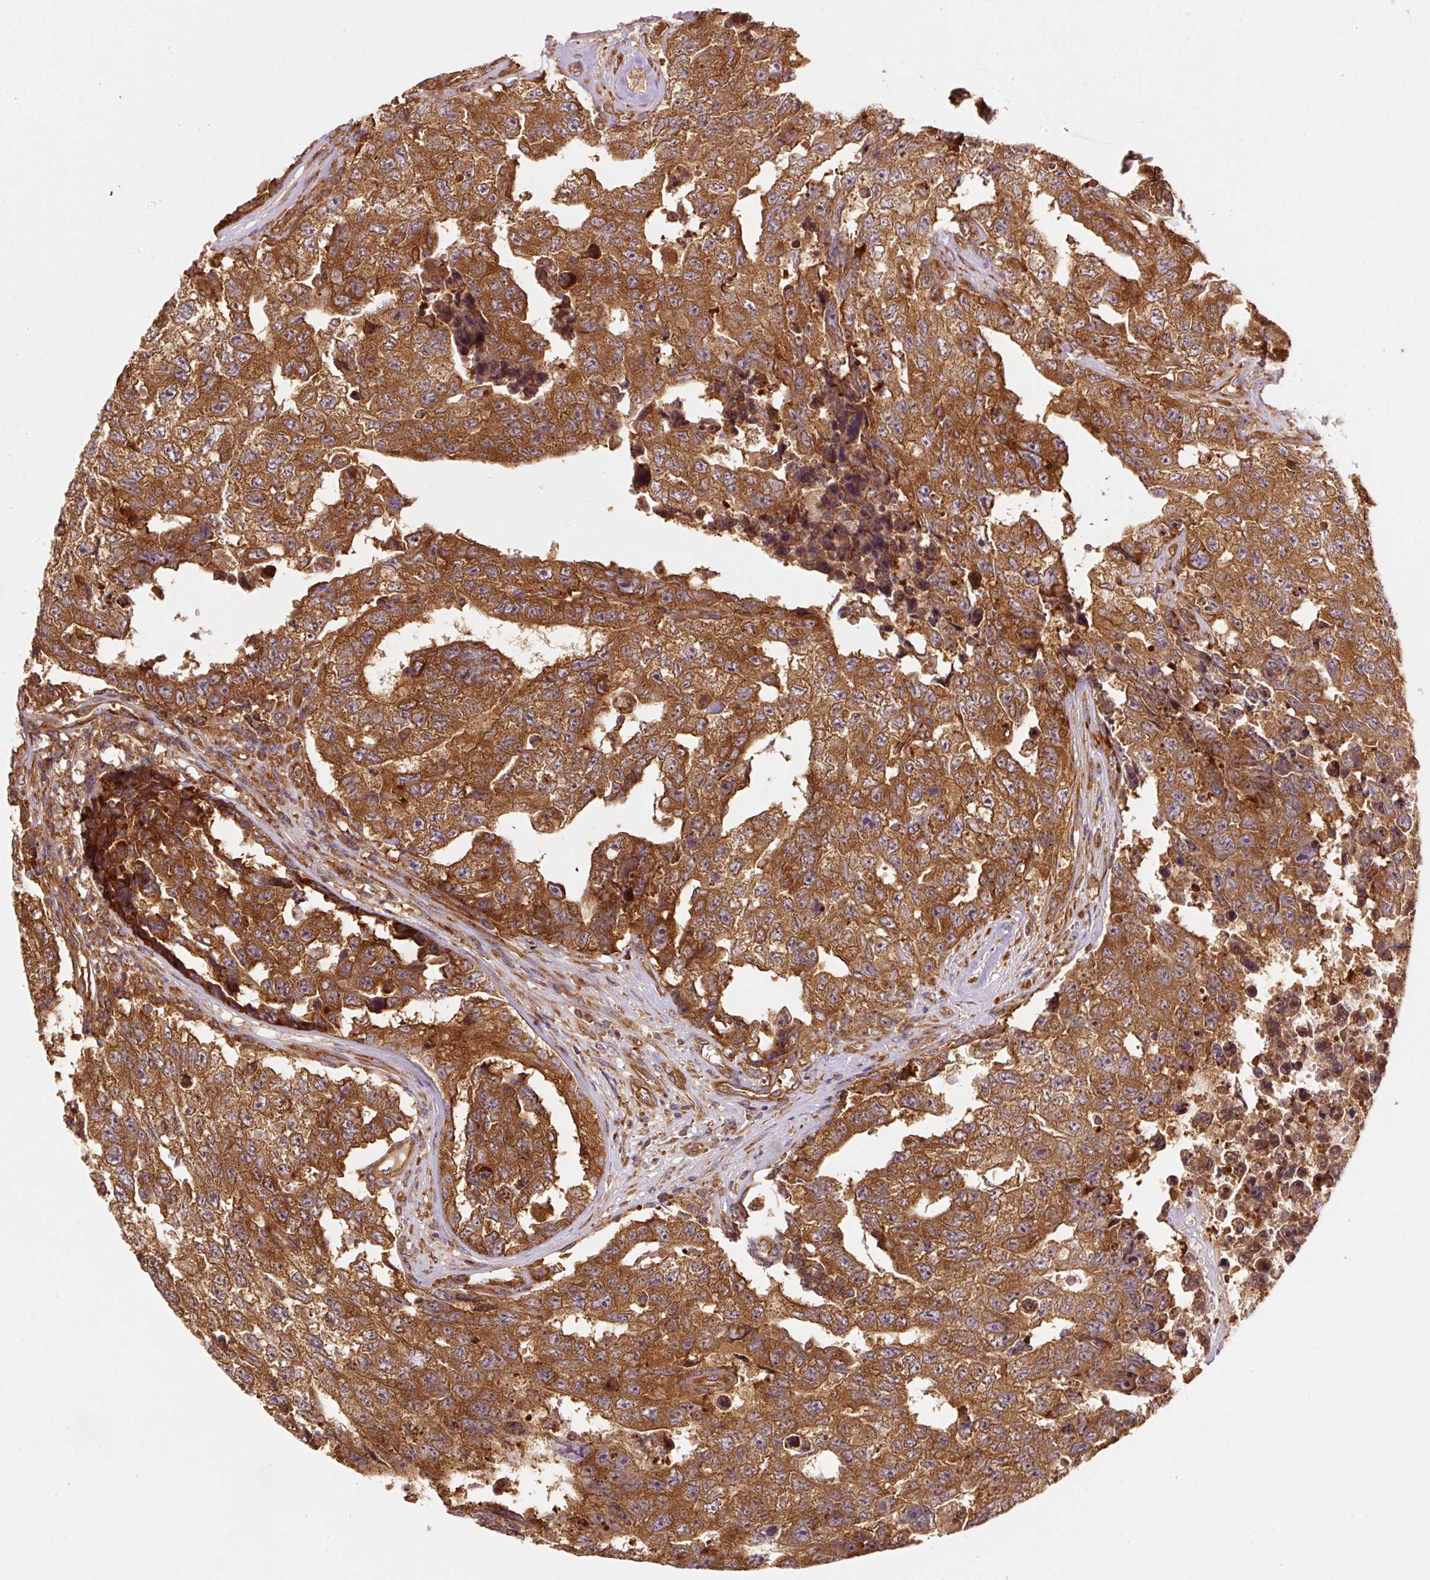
{"staining": {"intensity": "strong", "quantity": ">75%", "location": "cytoplasmic/membranous"}, "tissue": "testis cancer", "cell_type": "Tumor cells", "image_type": "cancer", "snomed": [{"axis": "morphology", "description": "Normal tissue, NOS"}, {"axis": "morphology", "description": "Carcinoma, Embryonal, NOS"}, {"axis": "topography", "description": "Testis"}, {"axis": "topography", "description": "Epididymis"}], "caption": "A photomicrograph of human testis cancer stained for a protein shows strong cytoplasmic/membranous brown staining in tumor cells.", "gene": "EIF2S2", "patient": {"sex": "male", "age": 25}}